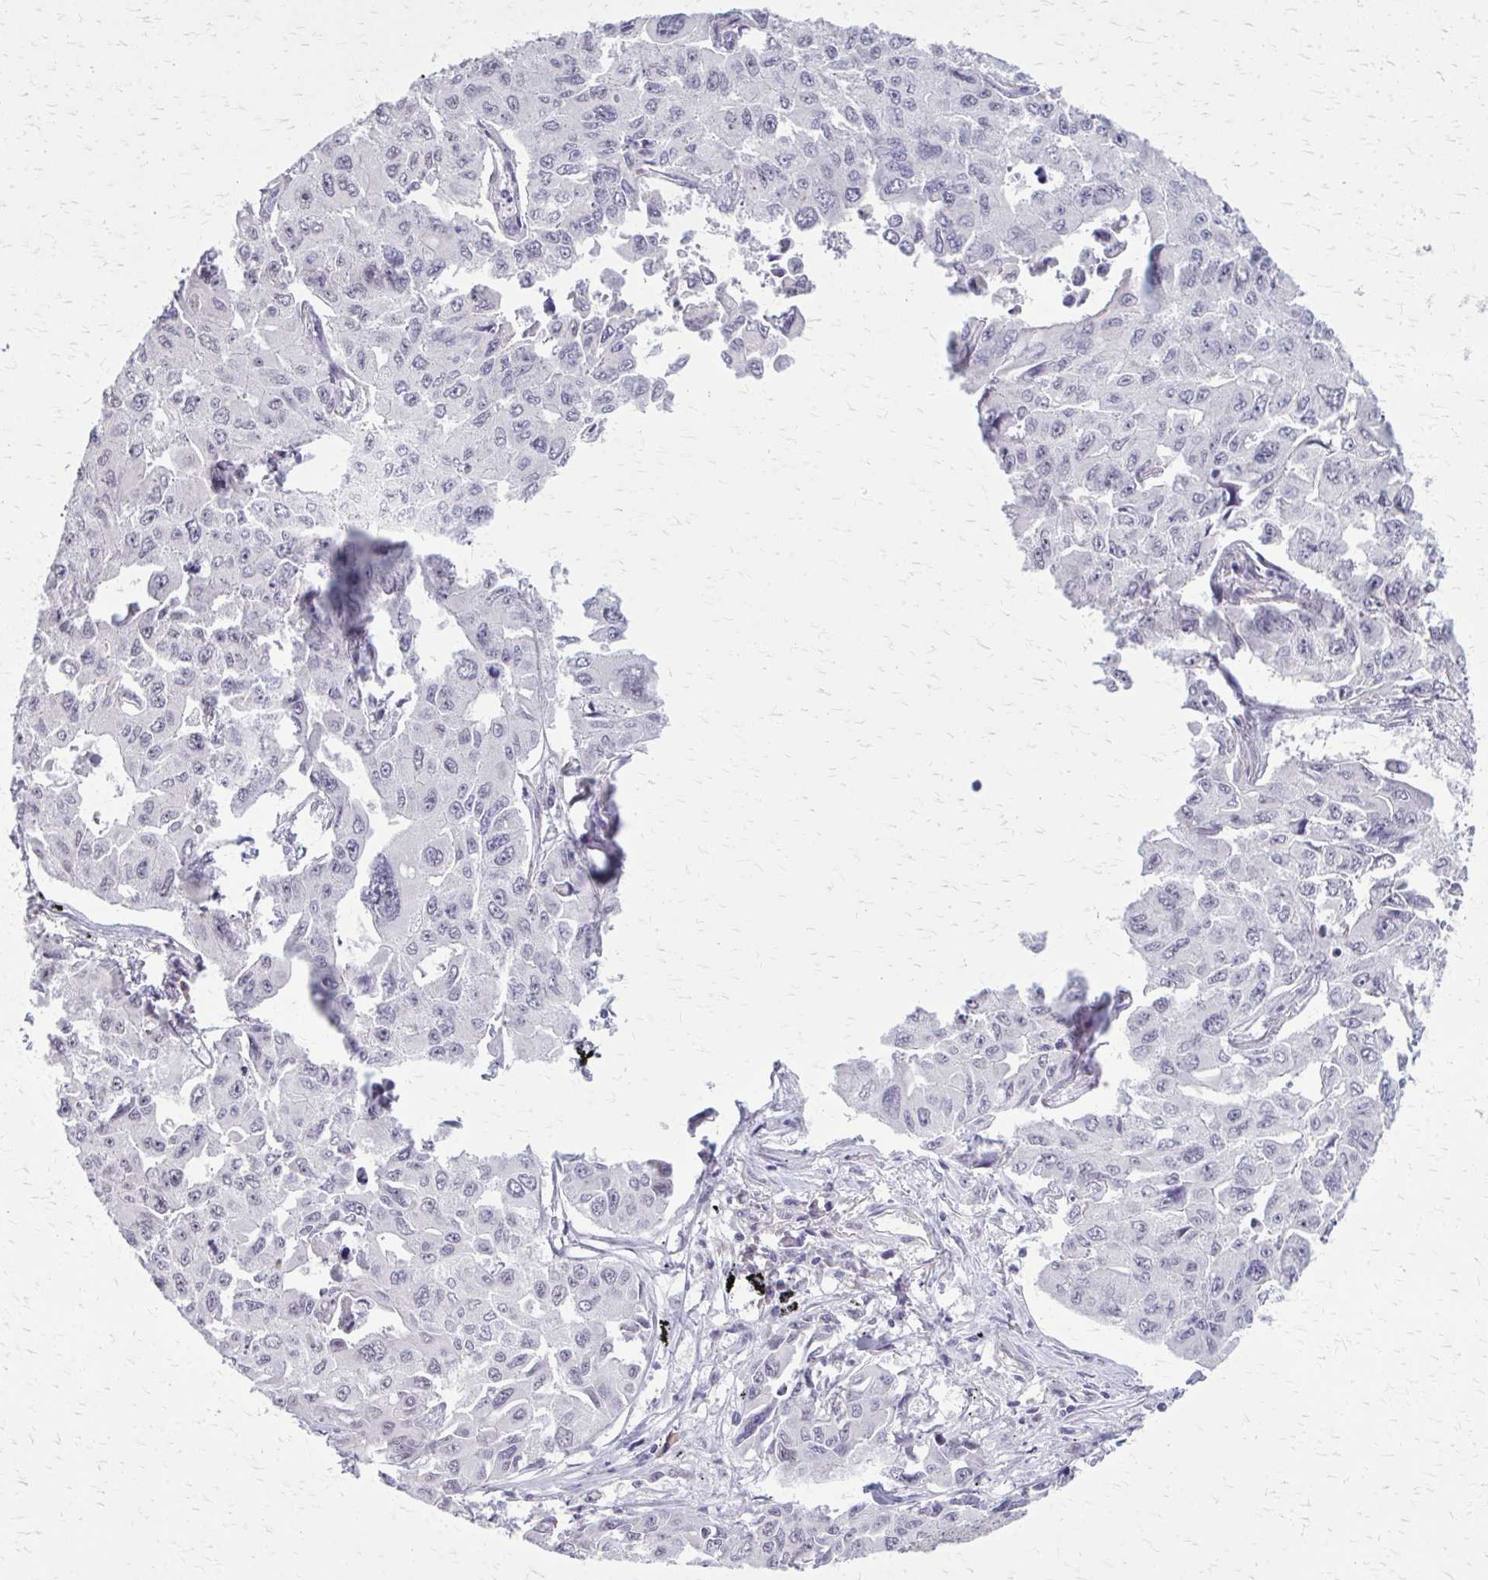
{"staining": {"intensity": "negative", "quantity": "none", "location": "none"}, "tissue": "lung cancer", "cell_type": "Tumor cells", "image_type": "cancer", "snomed": [{"axis": "morphology", "description": "Adenocarcinoma, NOS"}, {"axis": "topography", "description": "Lung"}], "caption": "Tumor cells show no significant protein positivity in lung adenocarcinoma.", "gene": "PLCB1", "patient": {"sex": "male", "age": 64}}